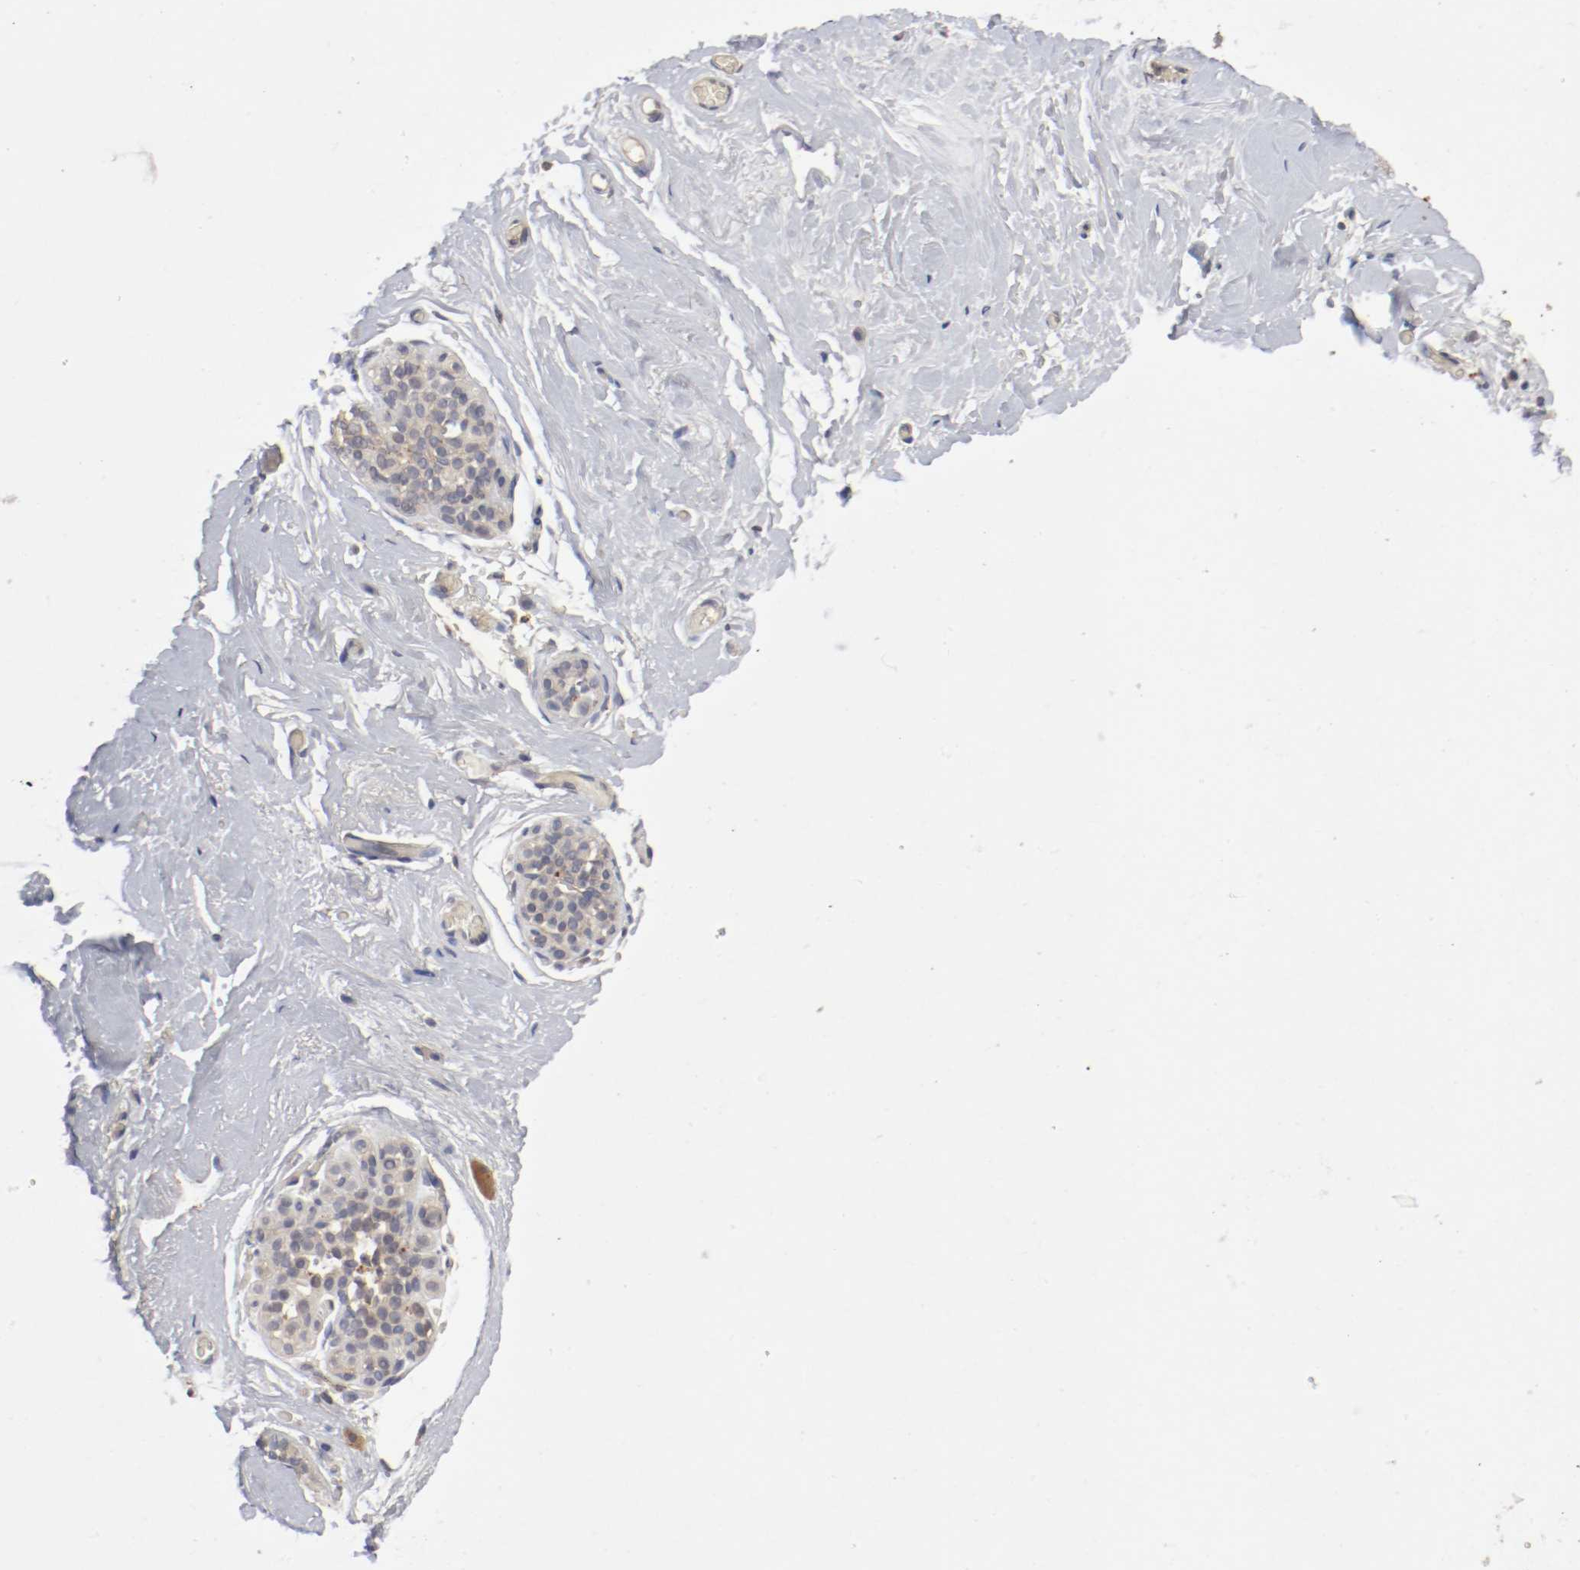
{"staining": {"intensity": "negative", "quantity": "none", "location": "none"}, "tissue": "breast", "cell_type": "Adipocytes", "image_type": "normal", "snomed": [{"axis": "morphology", "description": "Normal tissue, NOS"}, {"axis": "topography", "description": "Breast"}], "caption": "DAB (3,3'-diaminobenzidine) immunohistochemical staining of normal human breast shows no significant positivity in adipocytes. Brightfield microscopy of immunohistochemistry stained with DAB (brown) and hematoxylin (blue), captured at high magnification.", "gene": "REN", "patient": {"sex": "female", "age": 75}}